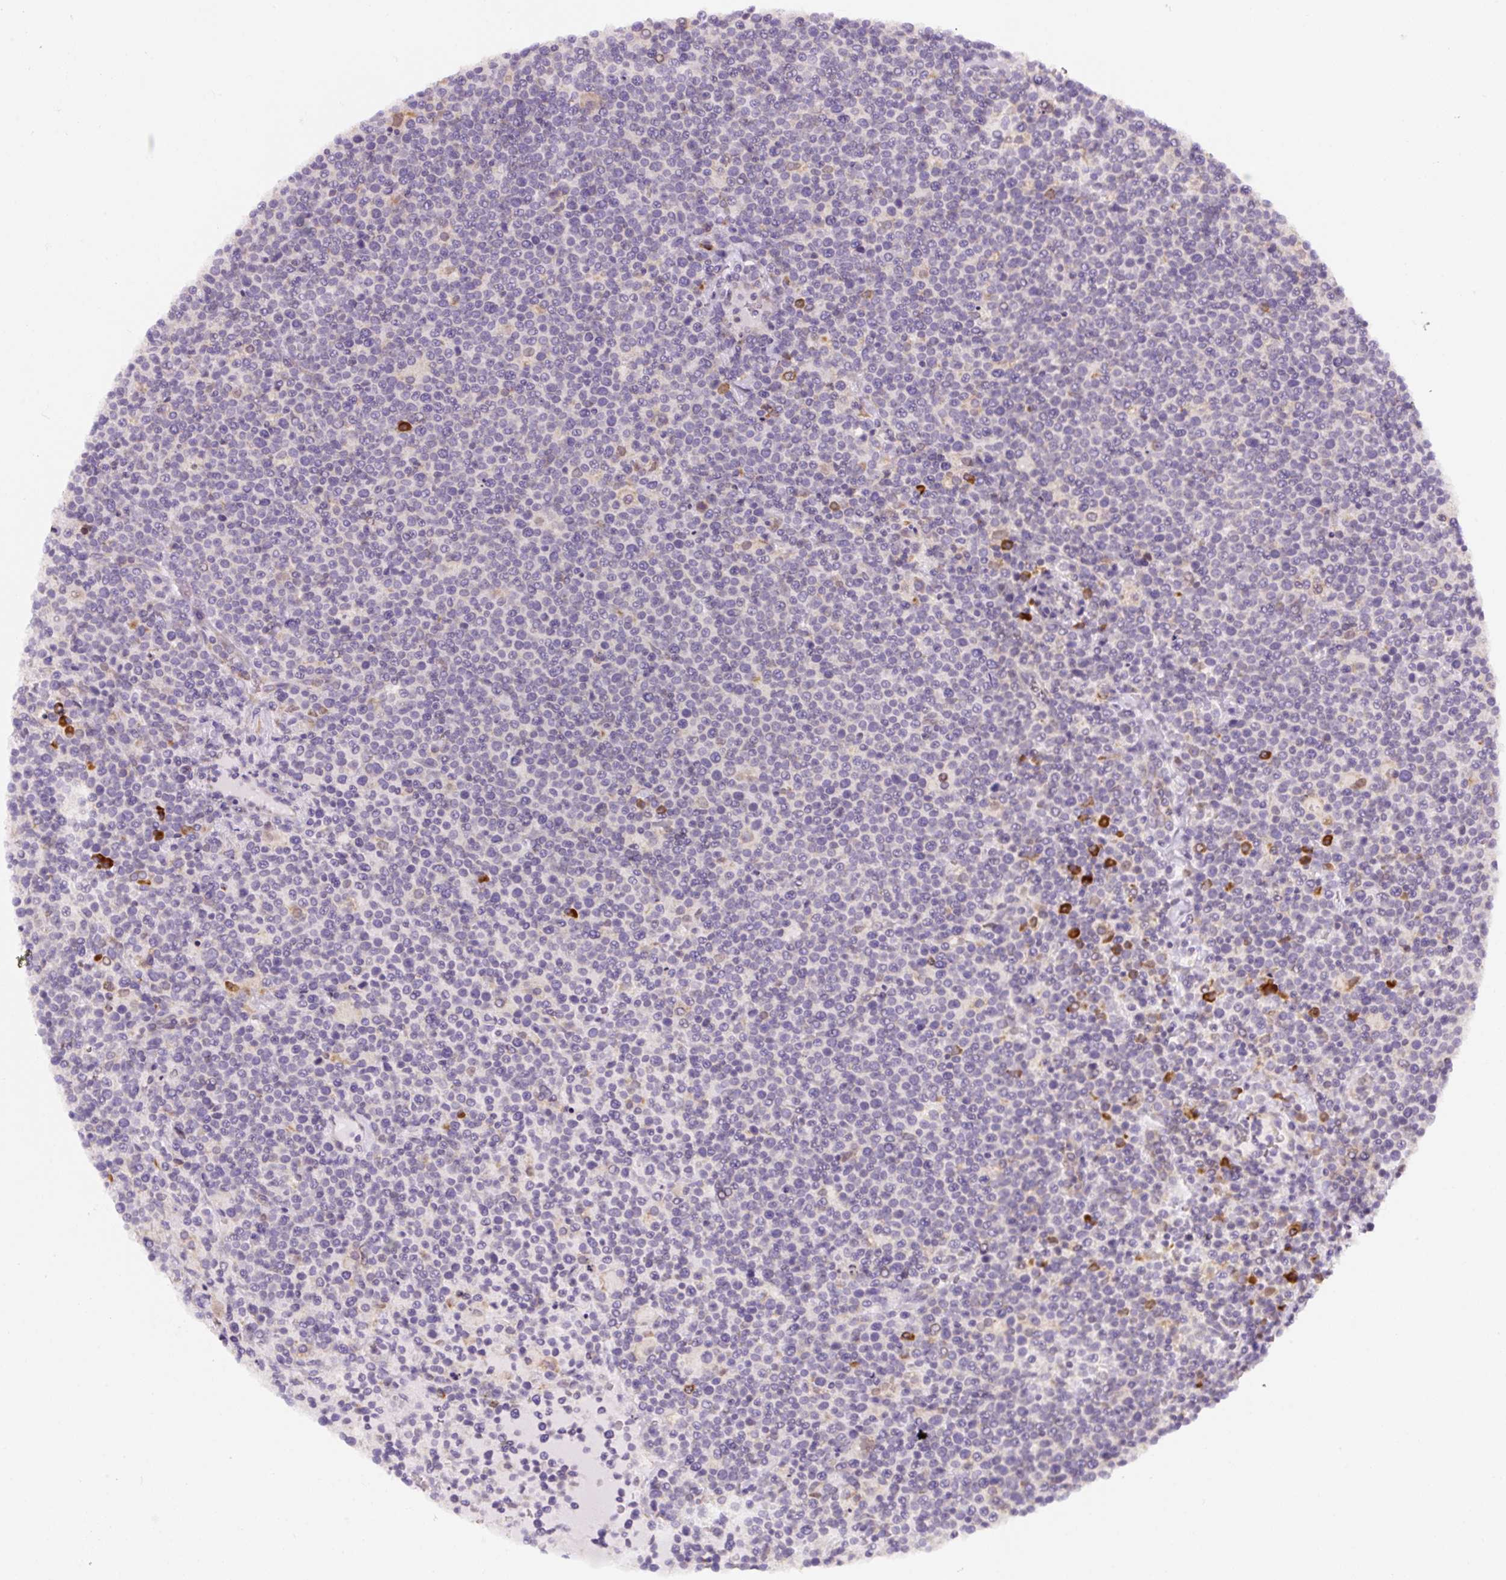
{"staining": {"intensity": "negative", "quantity": "none", "location": "none"}, "tissue": "lymphoma", "cell_type": "Tumor cells", "image_type": "cancer", "snomed": [{"axis": "morphology", "description": "Malignant lymphoma, non-Hodgkin's type, High grade"}, {"axis": "topography", "description": "Lymph node"}], "caption": "This is an immunohistochemistry image of human malignant lymphoma, non-Hodgkin's type (high-grade). There is no staining in tumor cells.", "gene": "DDOST", "patient": {"sex": "male", "age": 61}}